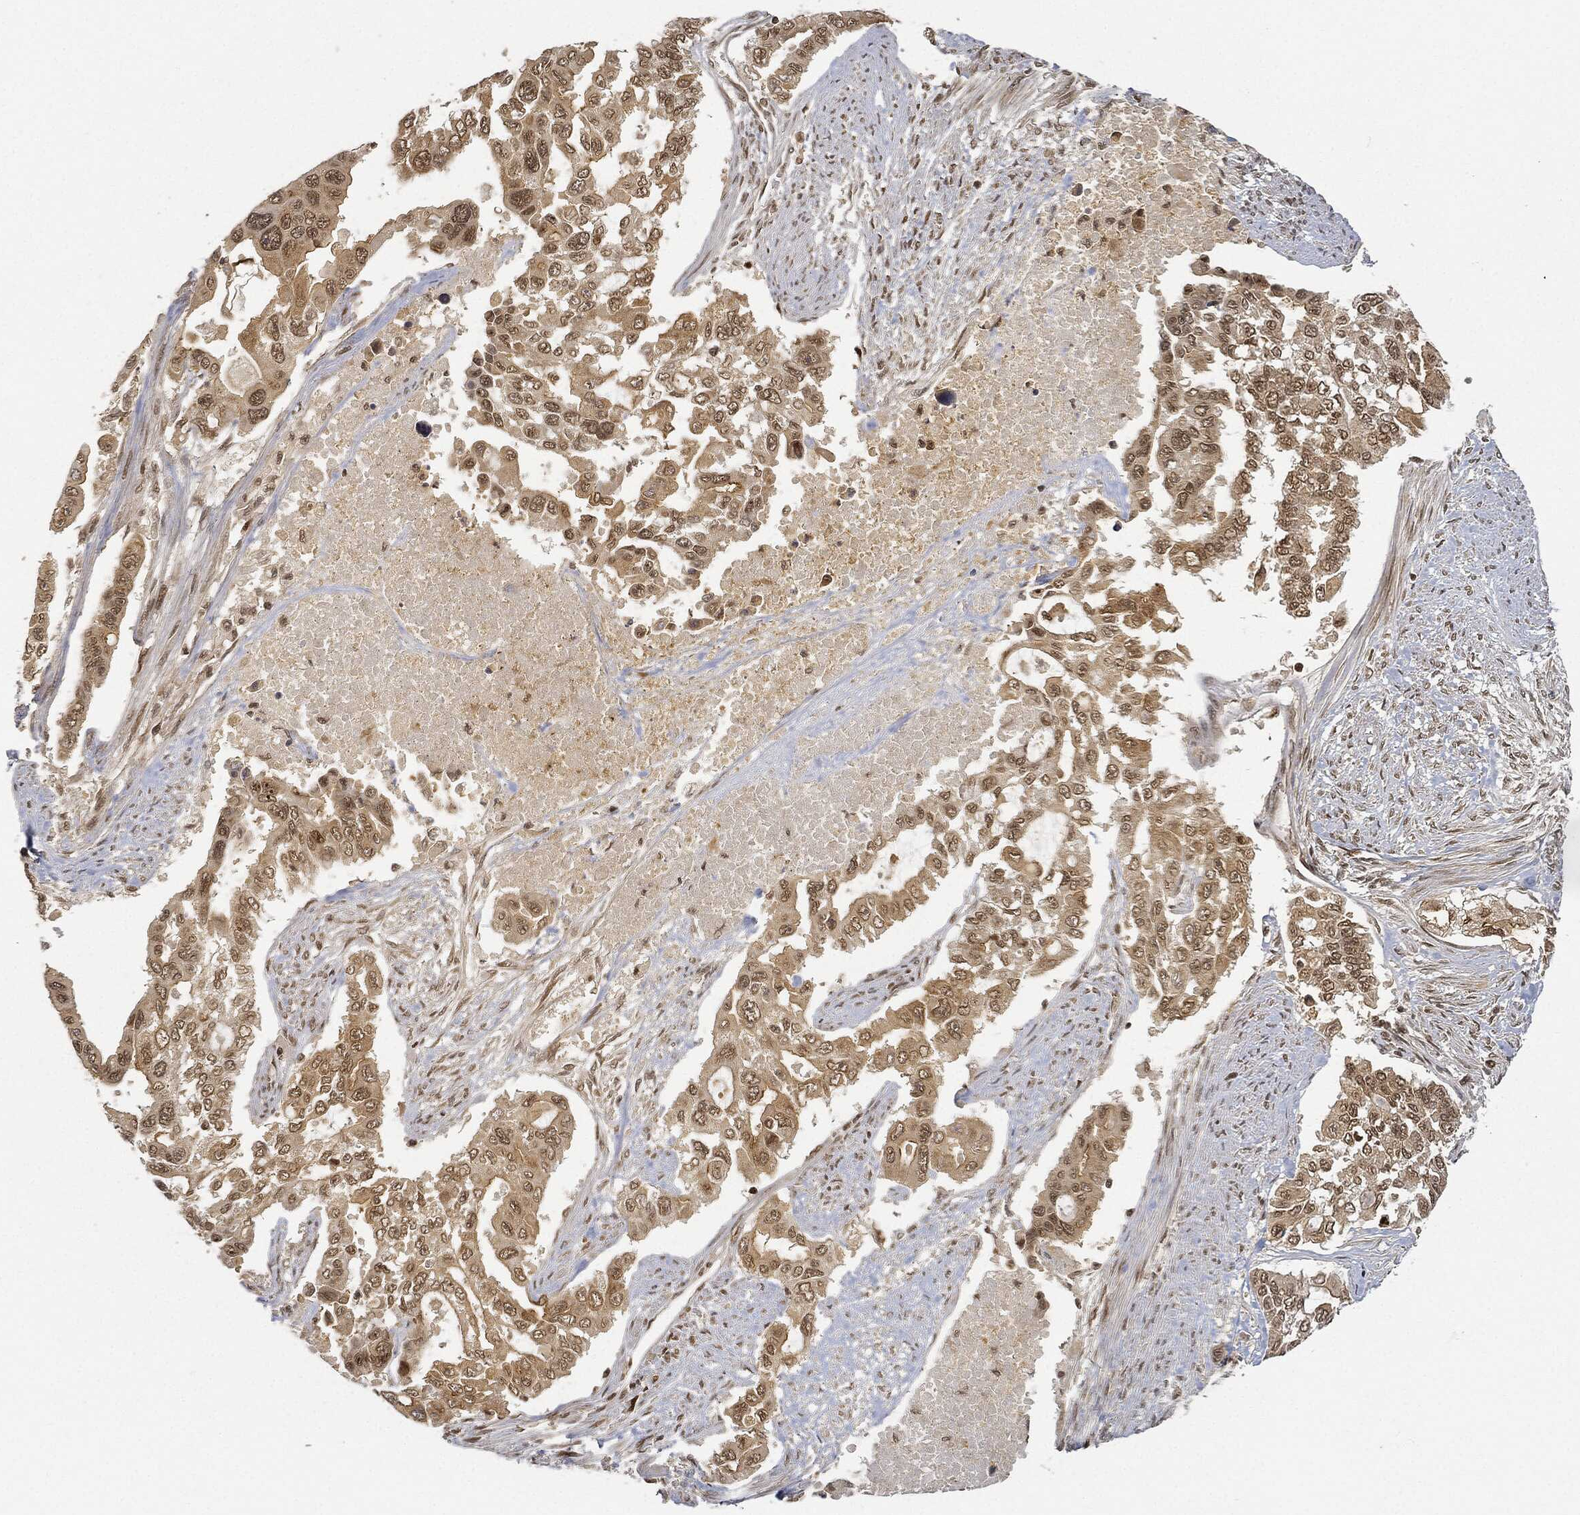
{"staining": {"intensity": "moderate", "quantity": "25%-75%", "location": "cytoplasmic/membranous,nuclear"}, "tissue": "endometrial cancer", "cell_type": "Tumor cells", "image_type": "cancer", "snomed": [{"axis": "morphology", "description": "Adenocarcinoma, NOS"}, {"axis": "topography", "description": "Uterus"}], "caption": "The histopathology image displays a brown stain indicating the presence of a protein in the cytoplasmic/membranous and nuclear of tumor cells in endometrial cancer.", "gene": "CIB1", "patient": {"sex": "female", "age": 59}}